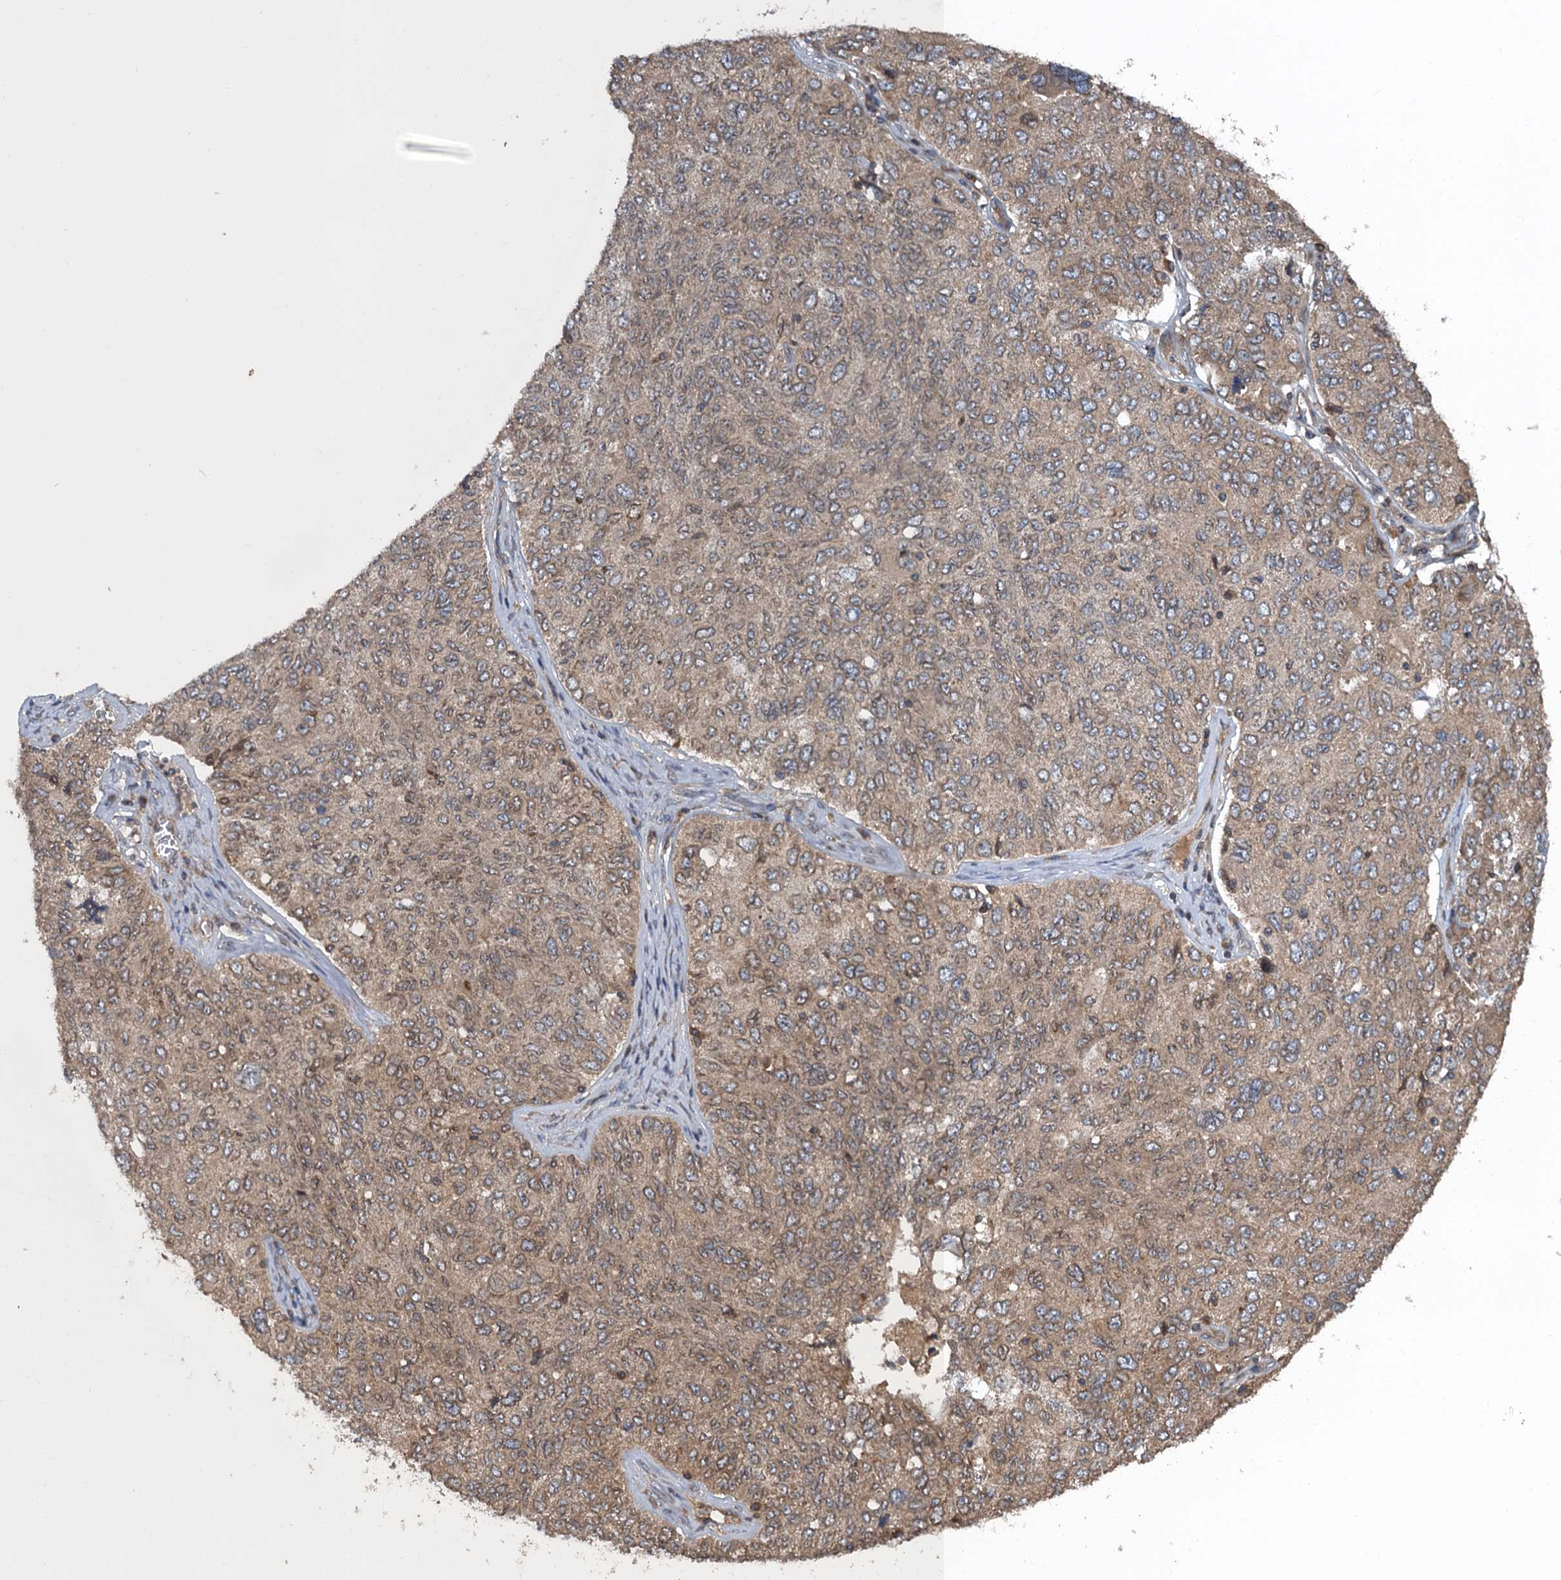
{"staining": {"intensity": "weak", "quantity": ">75%", "location": "cytoplasmic/membranous"}, "tissue": "ovarian cancer", "cell_type": "Tumor cells", "image_type": "cancer", "snomed": [{"axis": "morphology", "description": "Carcinoma, endometroid"}, {"axis": "topography", "description": "Ovary"}], "caption": "High-power microscopy captured an IHC histopathology image of endometroid carcinoma (ovarian), revealing weak cytoplasmic/membranous positivity in approximately >75% of tumor cells.", "gene": "GLE1", "patient": {"sex": "female", "age": 62}}